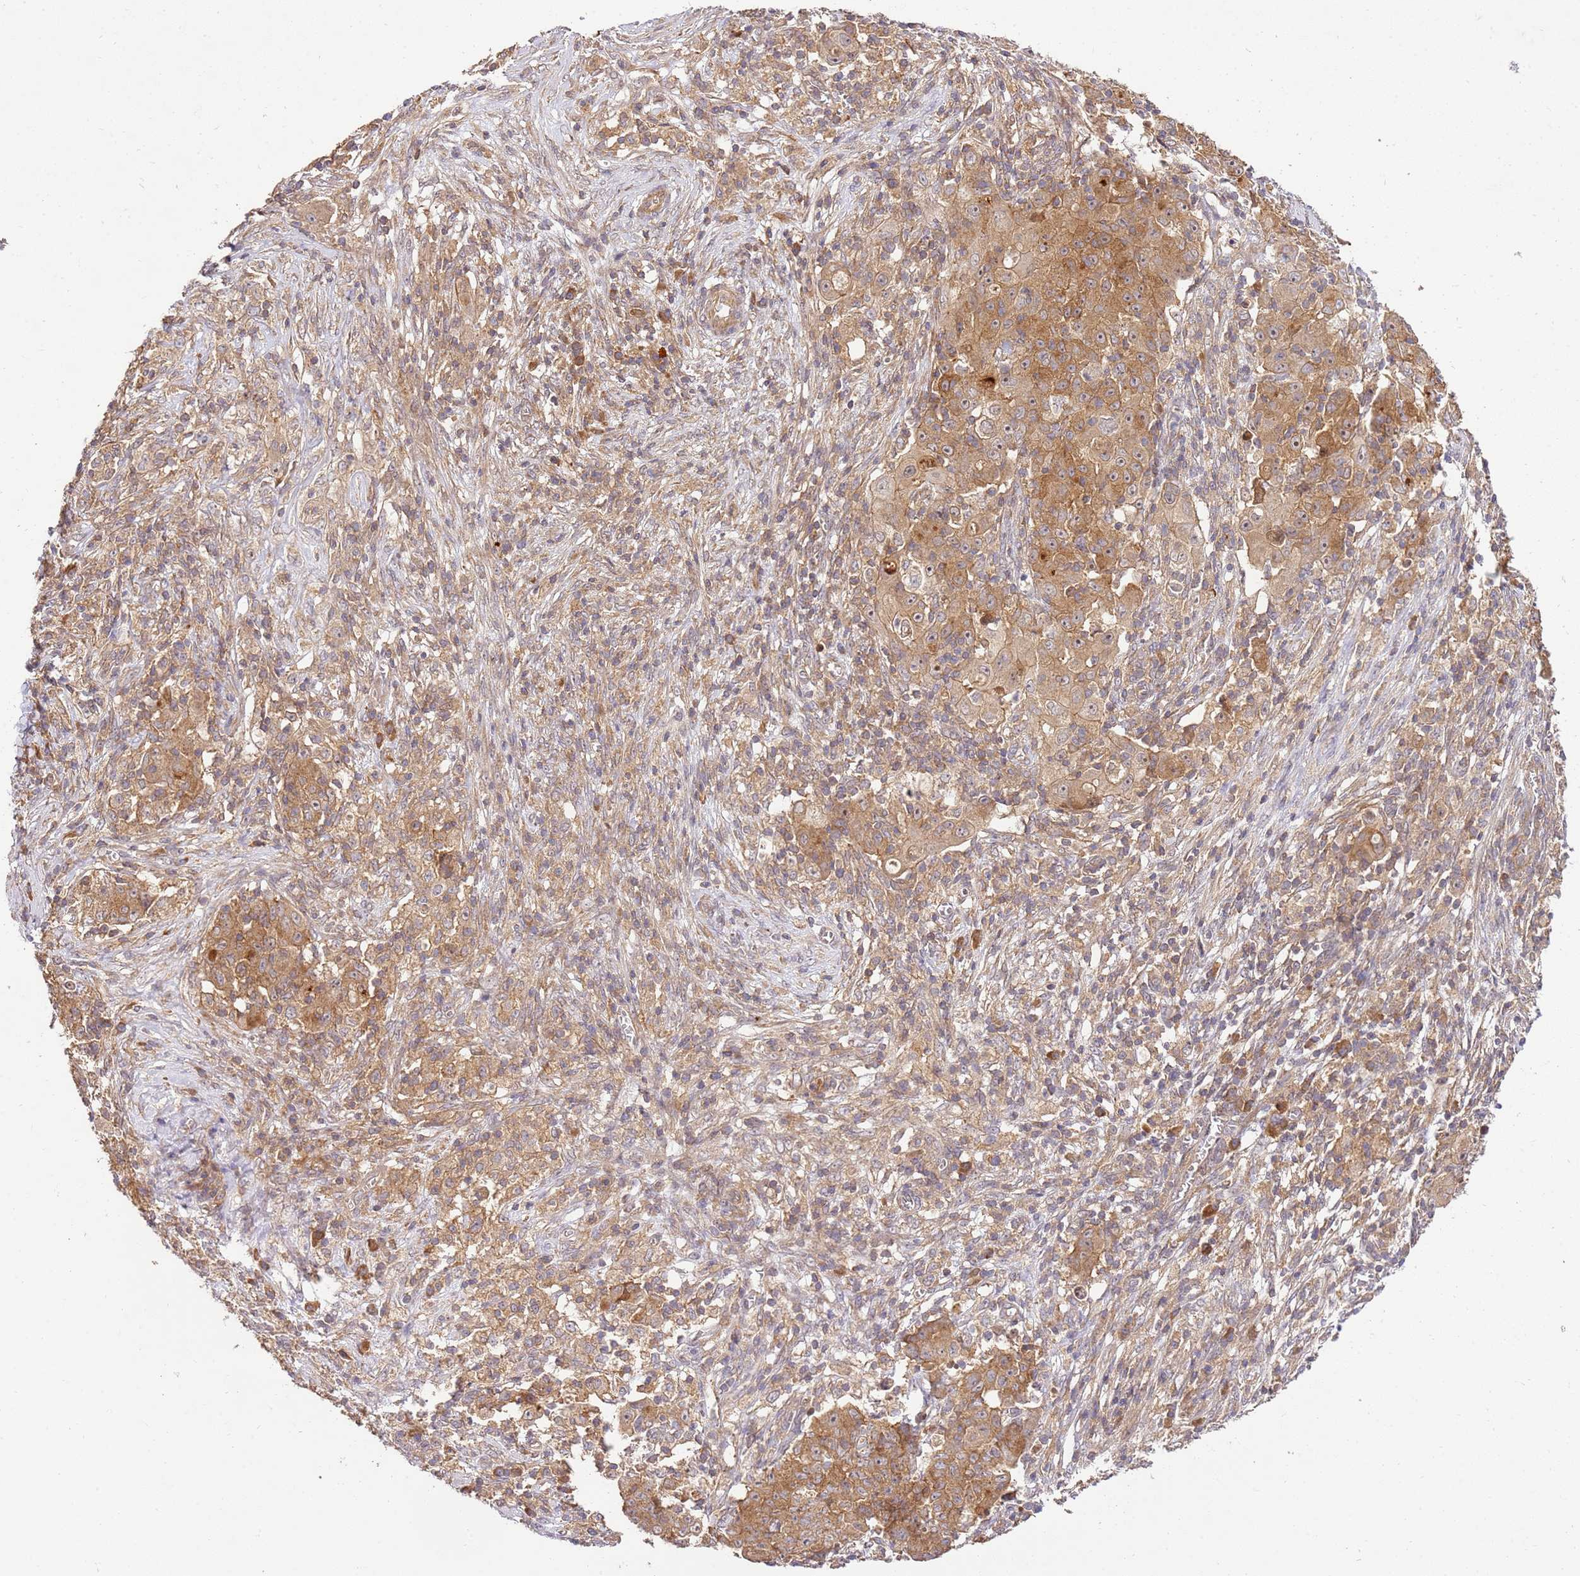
{"staining": {"intensity": "moderate", "quantity": ">75%", "location": "cytoplasmic/membranous"}, "tissue": "ovarian cancer", "cell_type": "Tumor cells", "image_type": "cancer", "snomed": [{"axis": "morphology", "description": "Carcinoma, endometroid"}, {"axis": "topography", "description": "Ovary"}], "caption": "Protein staining of ovarian cancer tissue demonstrates moderate cytoplasmic/membranous staining in approximately >75% of tumor cells.", "gene": "GAREM1", "patient": {"sex": "female", "age": 42}}